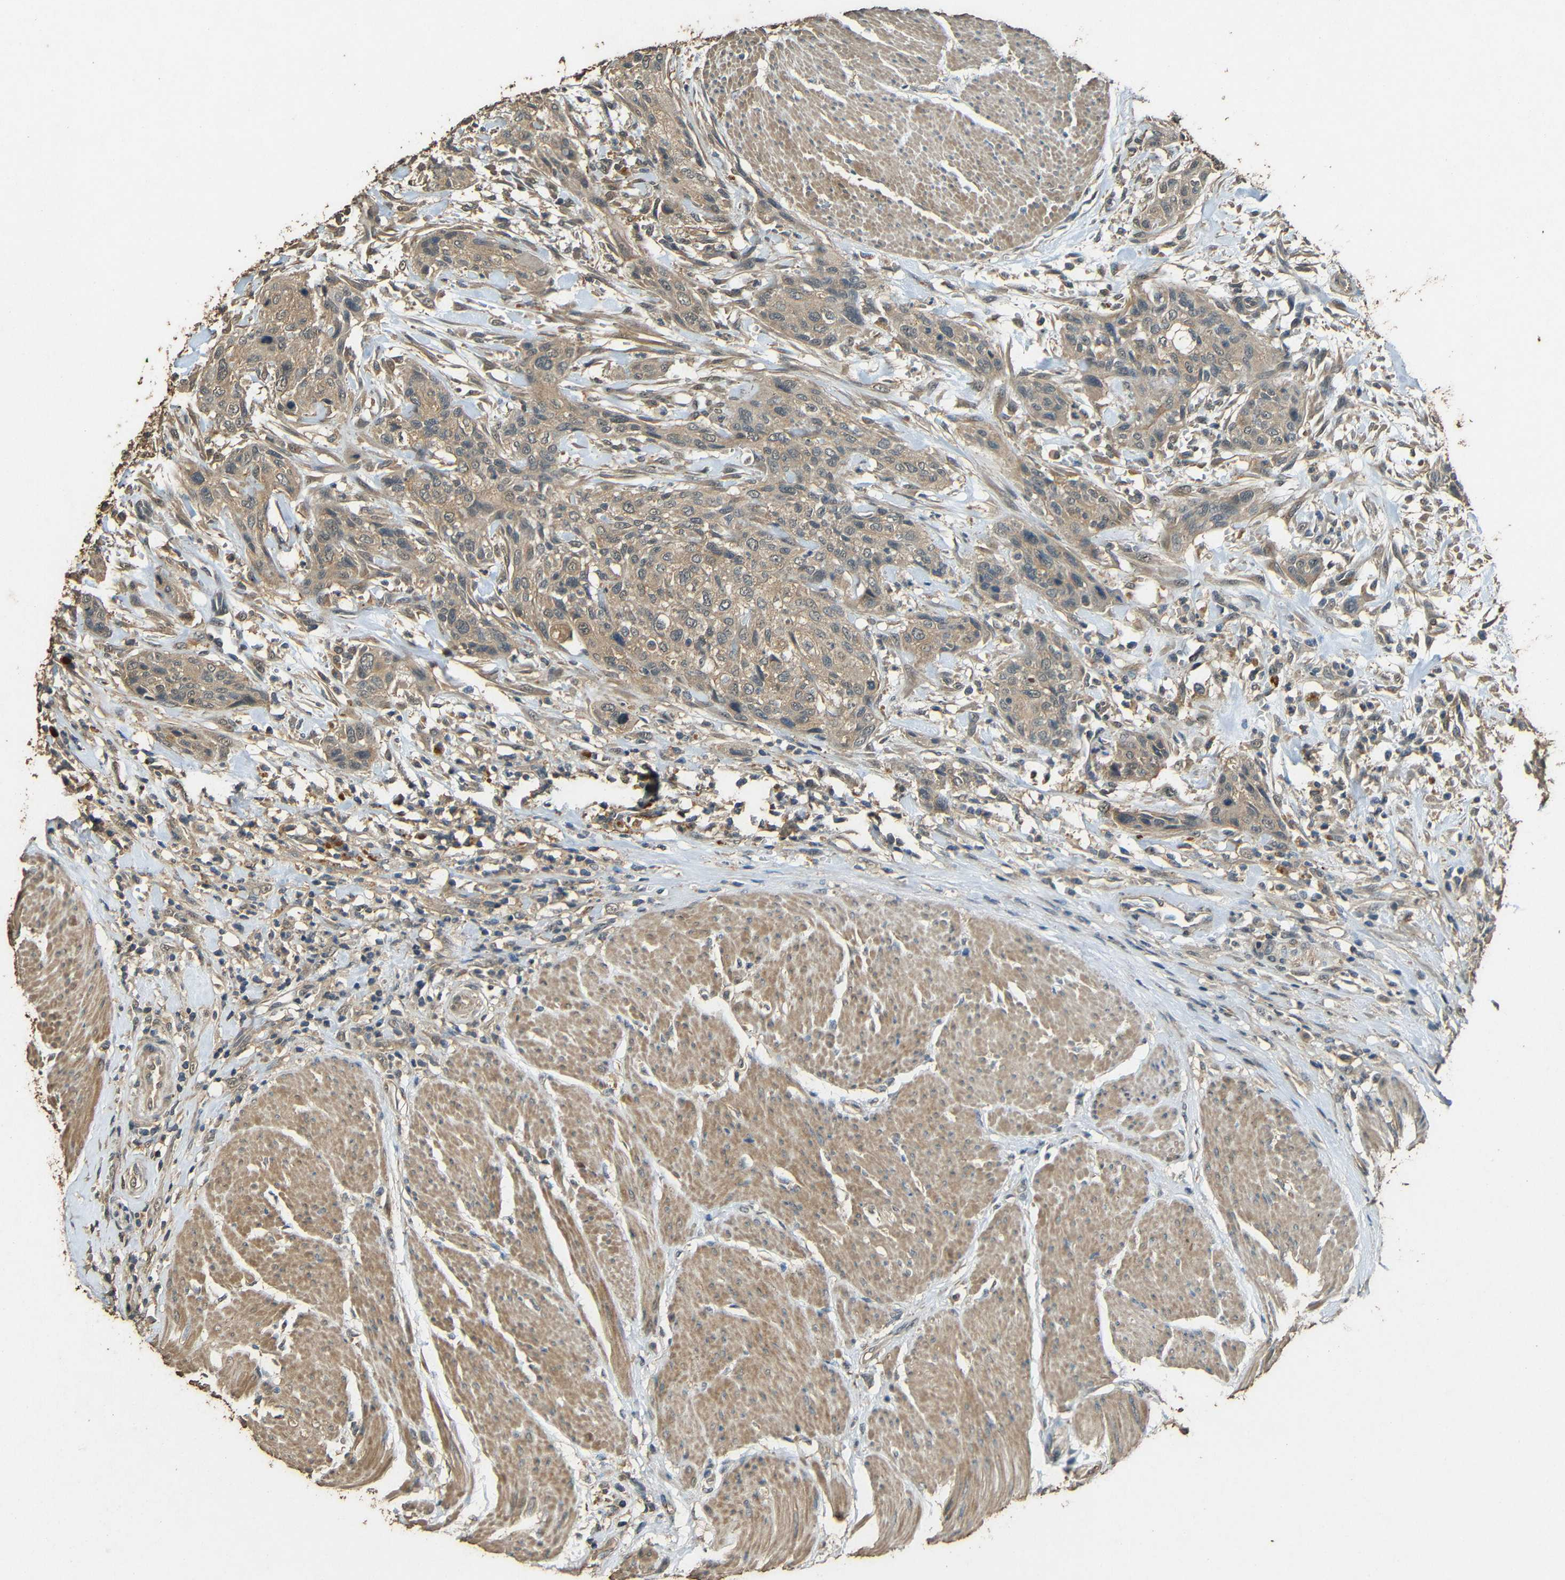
{"staining": {"intensity": "weak", "quantity": ">75%", "location": "cytoplasmic/membranous"}, "tissue": "urothelial cancer", "cell_type": "Tumor cells", "image_type": "cancer", "snomed": [{"axis": "morphology", "description": "Urothelial carcinoma, High grade"}, {"axis": "topography", "description": "Urinary bladder"}], "caption": "A histopathology image of human urothelial carcinoma (high-grade) stained for a protein displays weak cytoplasmic/membranous brown staining in tumor cells.", "gene": "PDE5A", "patient": {"sex": "male", "age": 35}}